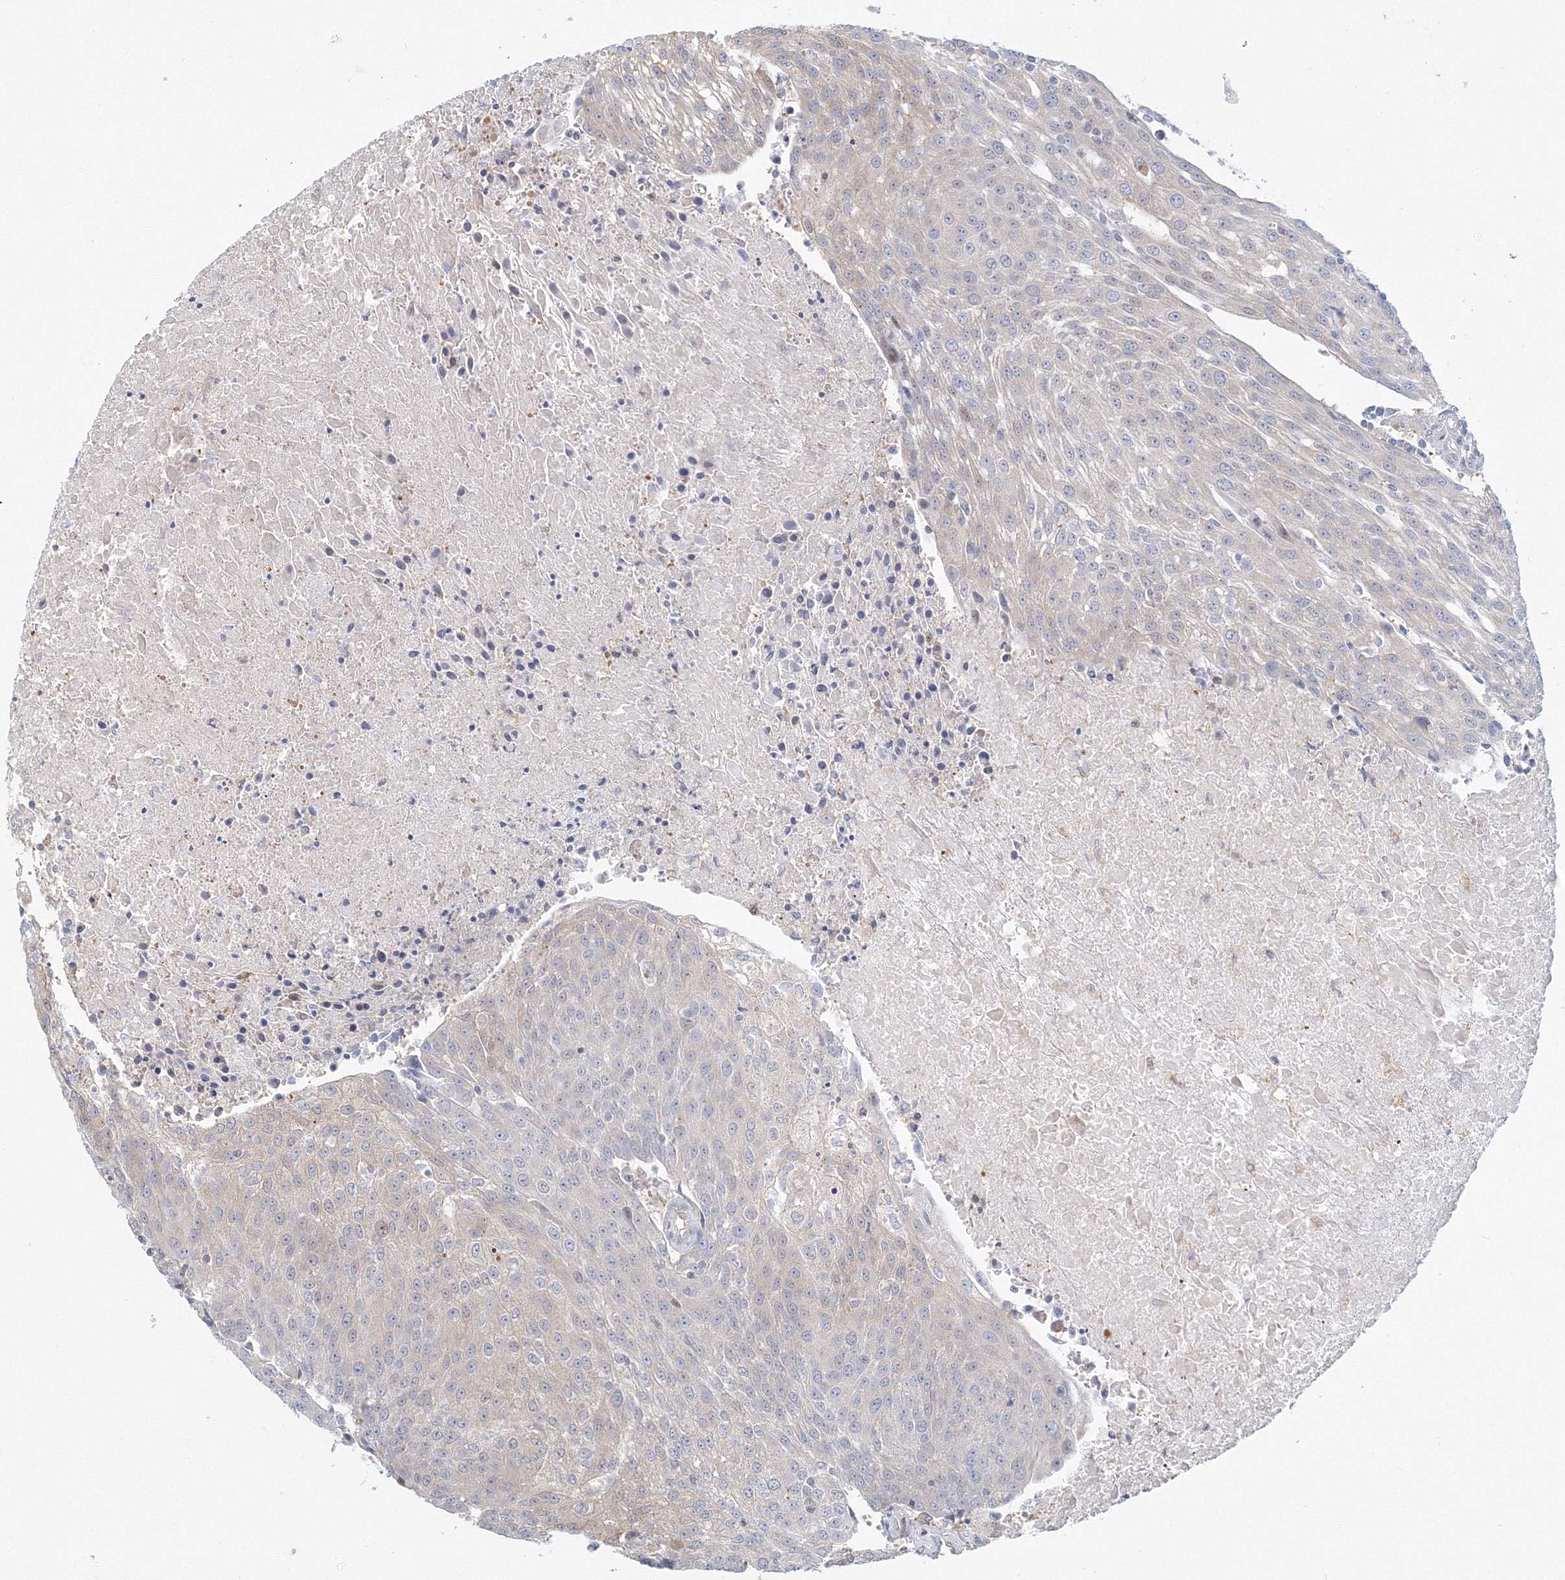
{"staining": {"intensity": "negative", "quantity": "none", "location": "none"}, "tissue": "urothelial cancer", "cell_type": "Tumor cells", "image_type": "cancer", "snomed": [{"axis": "morphology", "description": "Urothelial carcinoma, High grade"}, {"axis": "topography", "description": "Urinary bladder"}], "caption": "Human high-grade urothelial carcinoma stained for a protein using IHC reveals no positivity in tumor cells.", "gene": "ARHGAP21", "patient": {"sex": "female", "age": 85}}